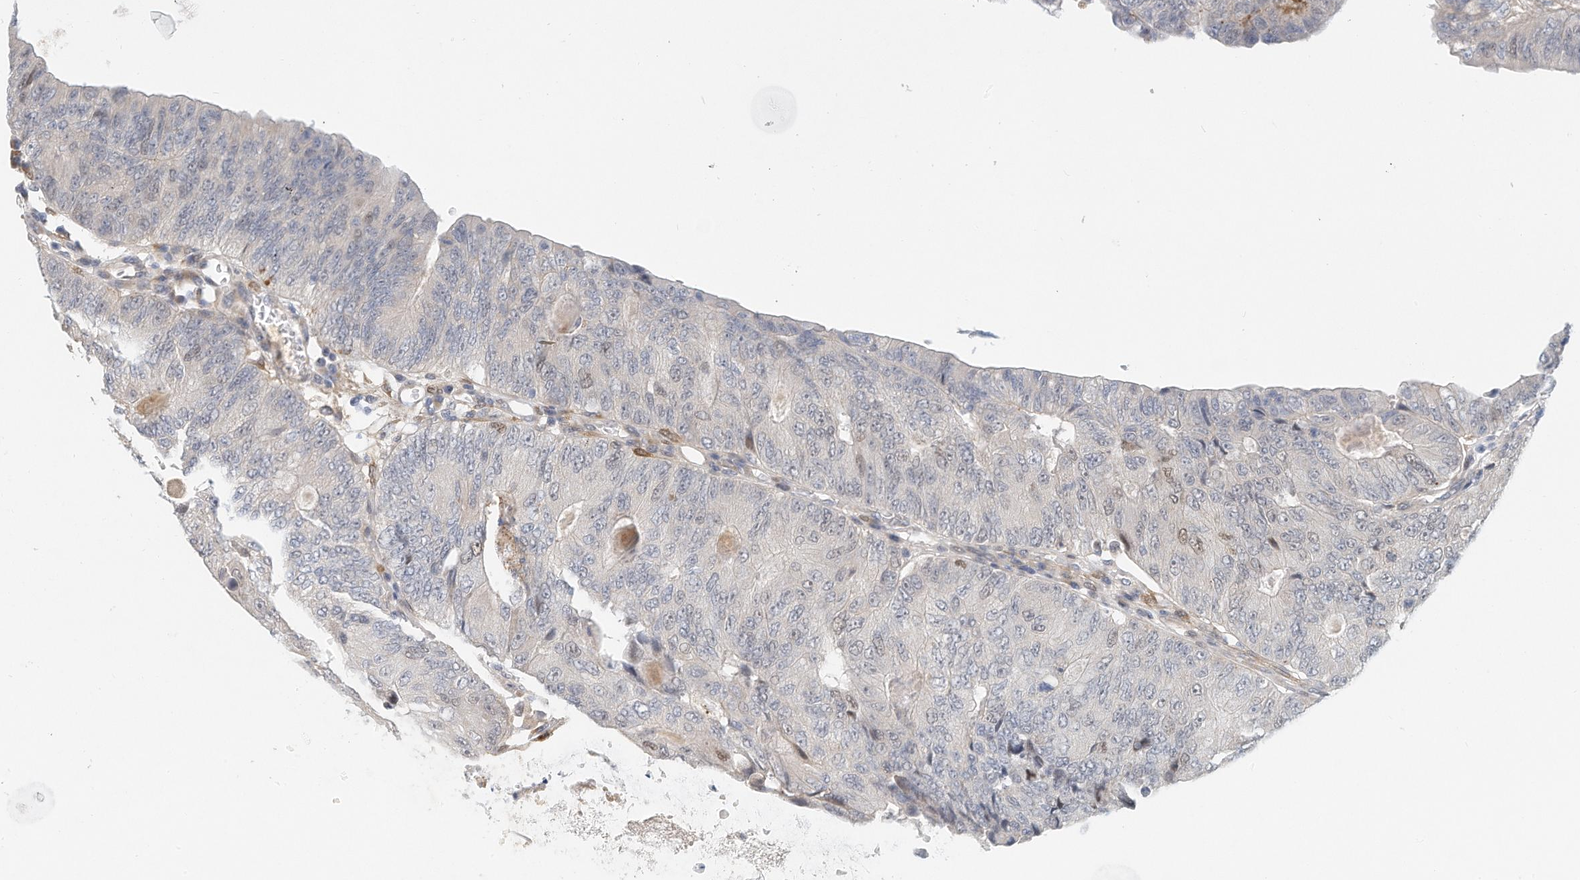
{"staining": {"intensity": "weak", "quantity": "<25%", "location": "nuclear"}, "tissue": "colorectal cancer", "cell_type": "Tumor cells", "image_type": "cancer", "snomed": [{"axis": "morphology", "description": "Adenocarcinoma, NOS"}, {"axis": "topography", "description": "Colon"}], "caption": "Histopathology image shows no significant protein expression in tumor cells of colorectal cancer (adenocarcinoma).", "gene": "ARHGAP28", "patient": {"sex": "female", "age": 67}}